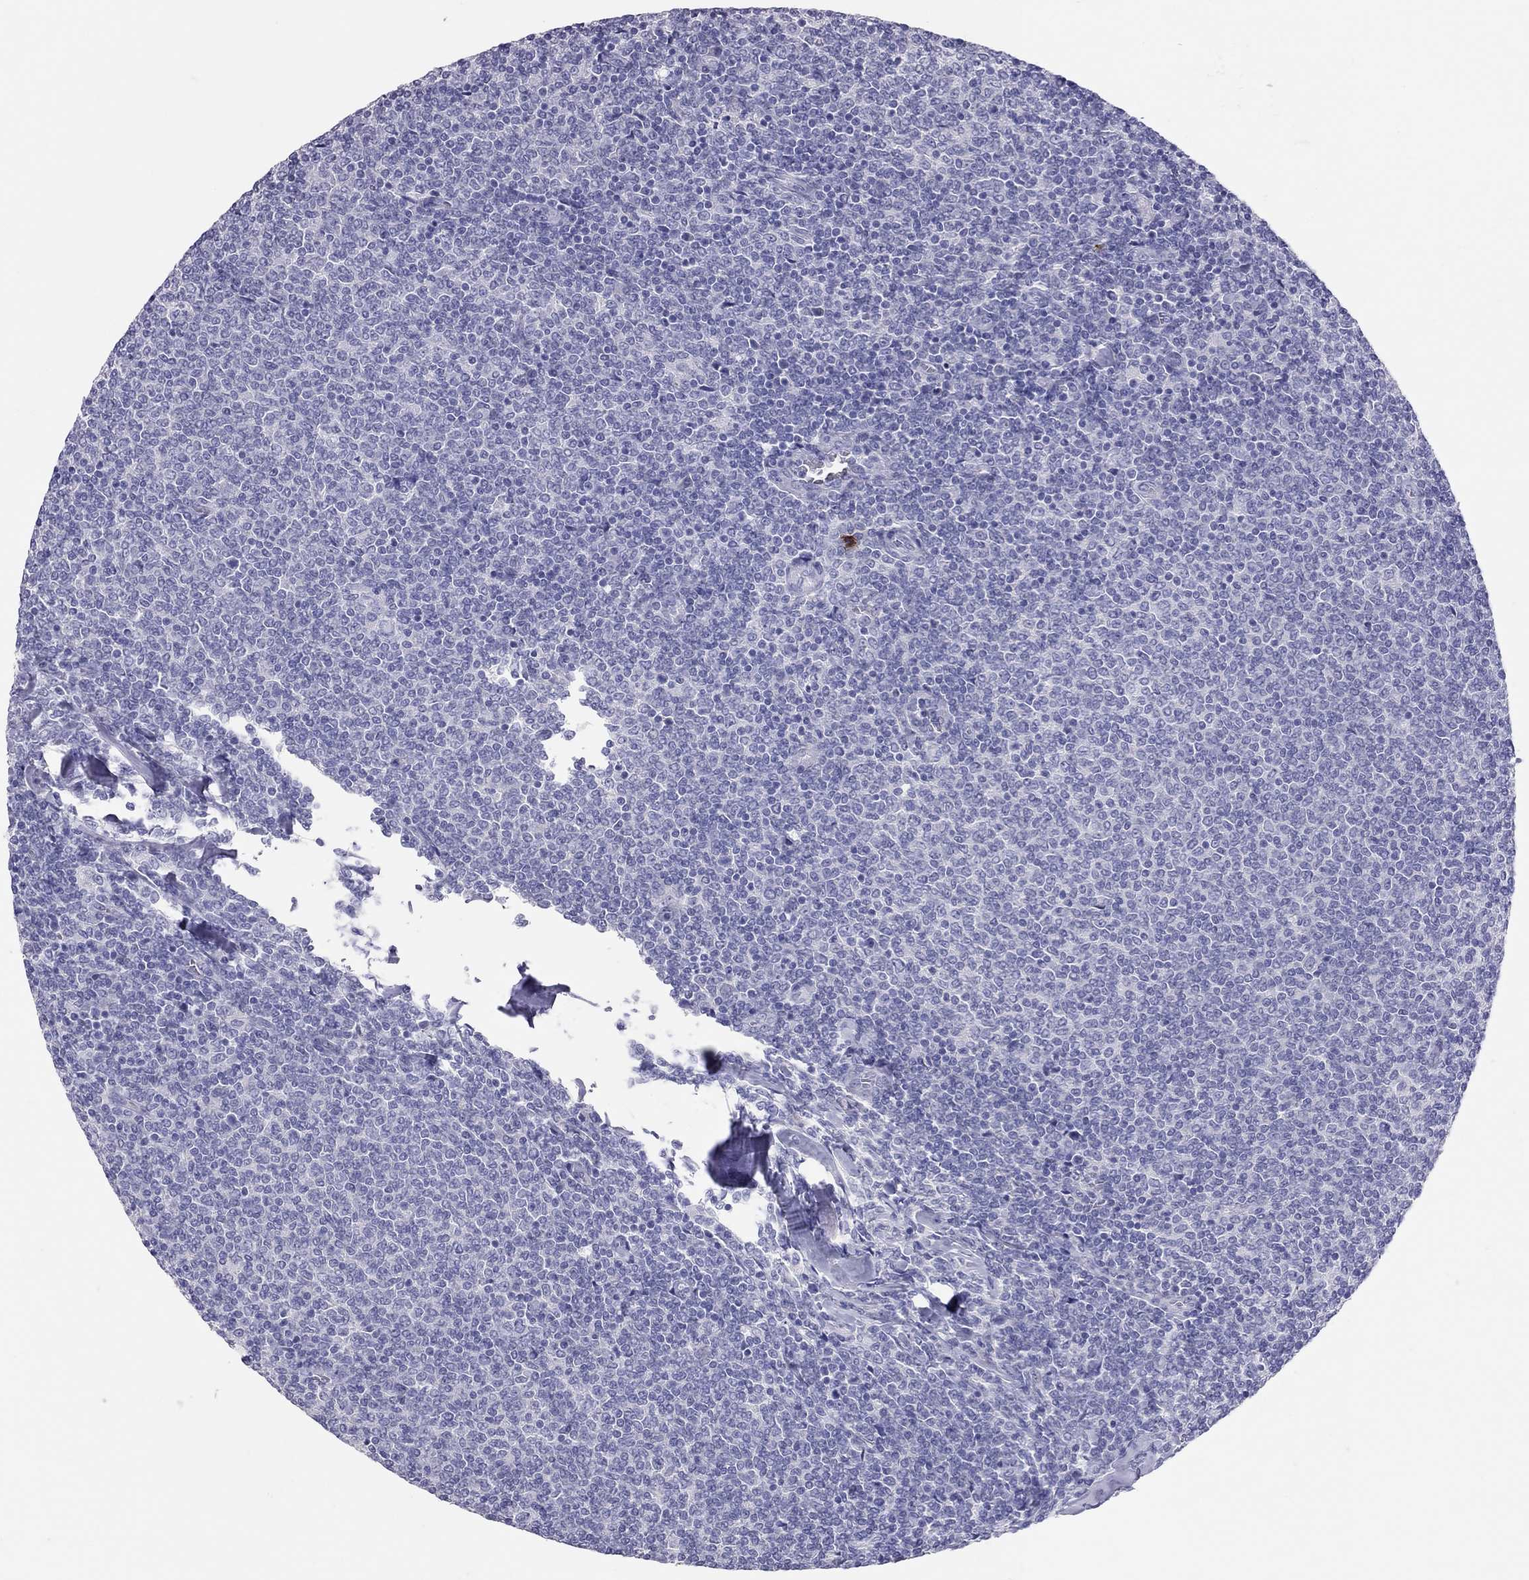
{"staining": {"intensity": "negative", "quantity": "none", "location": "none"}, "tissue": "lymphoma", "cell_type": "Tumor cells", "image_type": "cancer", "snomed": [{"axis": "morphology", "description": "Malignant lymphoma, non-Hodgkin's type, Low grade"}, {"axis": "topography", "description": "Lymph node"}], "caption": "A high-resolution photomicrograph shows IHC staining of malignant lymphoma, non-Hodgkin's type (low-grade), which demonstrates no significant expression in tumor cells.", "gene": "IL17REL", "patient": {"sex": "male", "age": 52}}